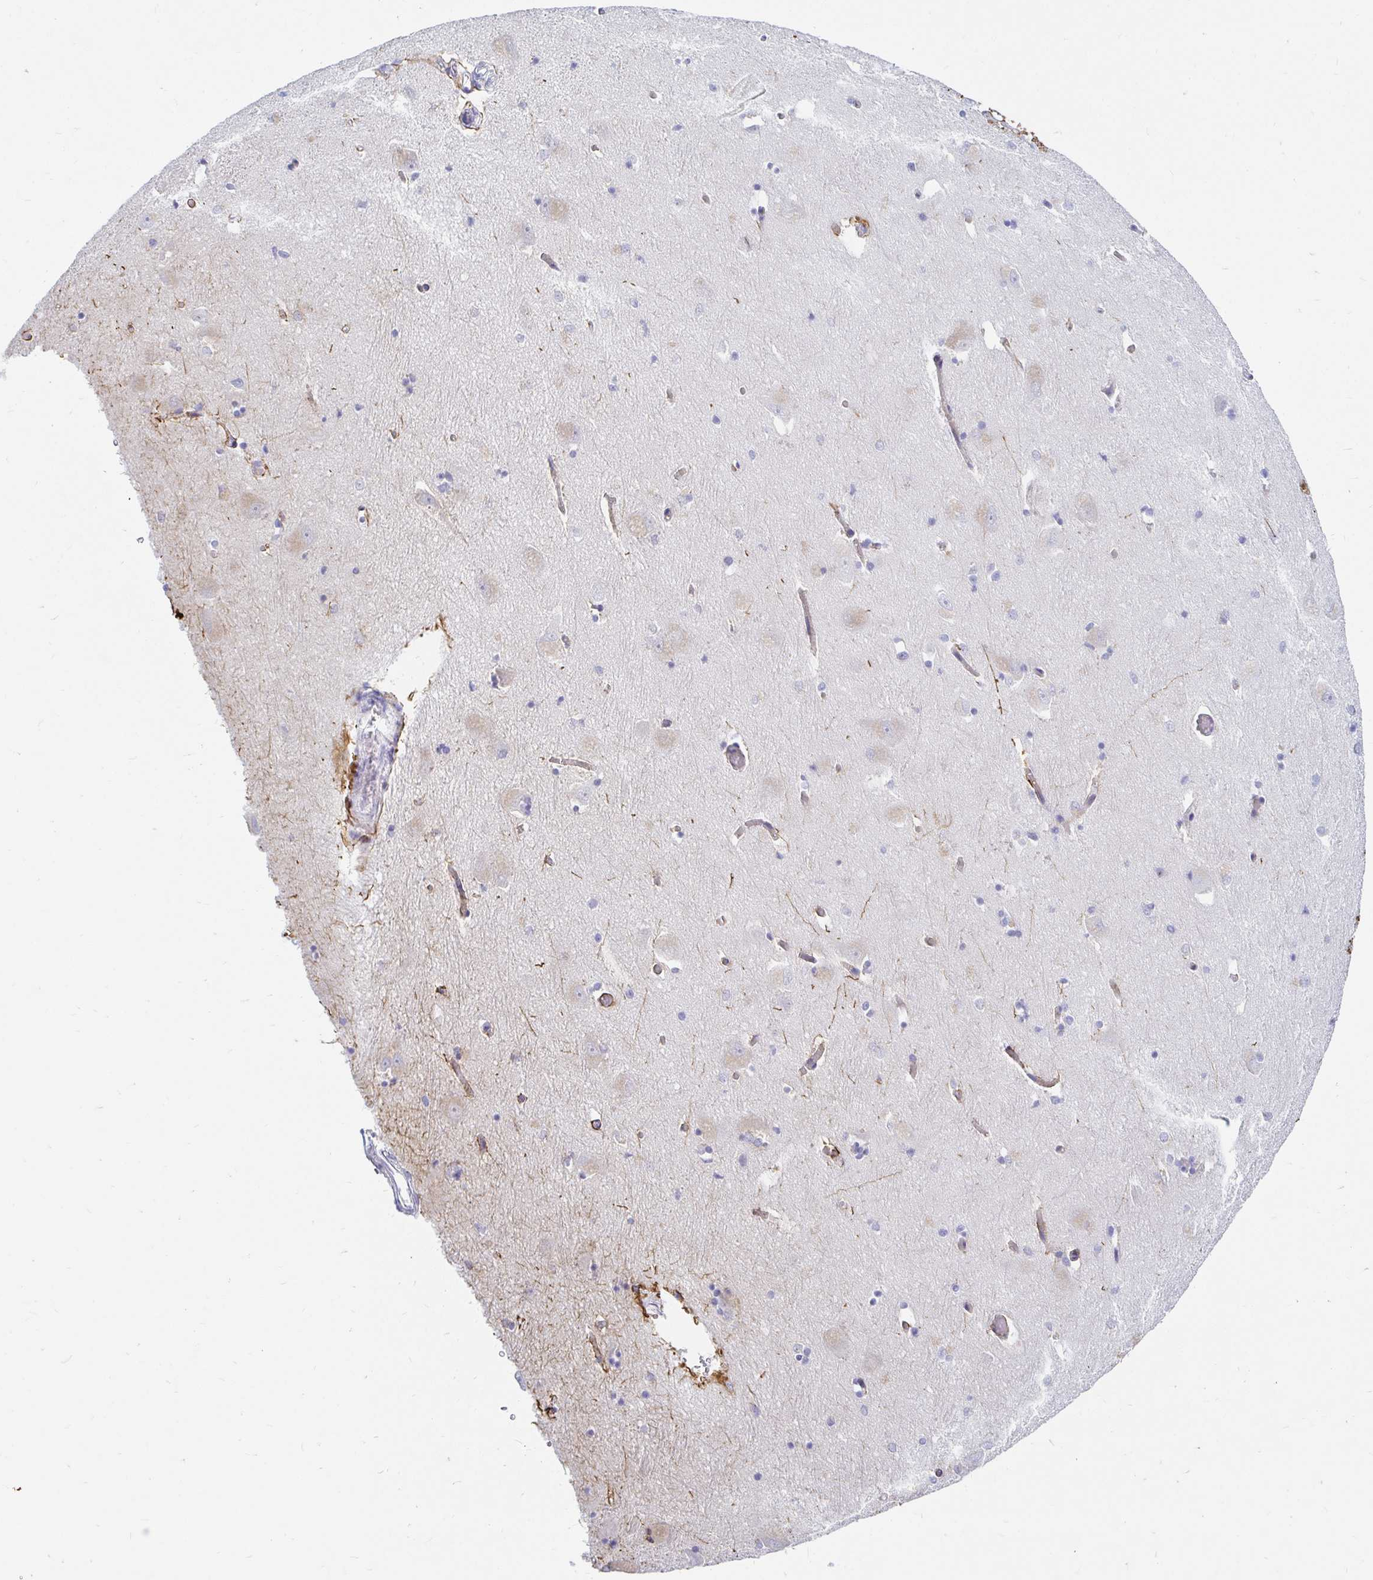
{"staining": {"intensity": "strong", "quantity": "<25%", "location": "cytoplasmic/membranous"}, "tissue": "caudate", "cell_type": "Glial cells", "image_type": "normal", "snomed": [{"axis": "morphology", "description": "Normal tissue, NOS"}, {"axis": "topography", "description": "Lateral ventricle wall"}, {"axis": "topography", "description": "Hippocampus"}], "caption": "Protein positivity by immunohistochemistry shows strong cytoplasmic/membranous staining in approximately <25% of glial cells in normal caudate.", "gene": "NR2E1", "patient": {"sex": "female", "age": 63}}